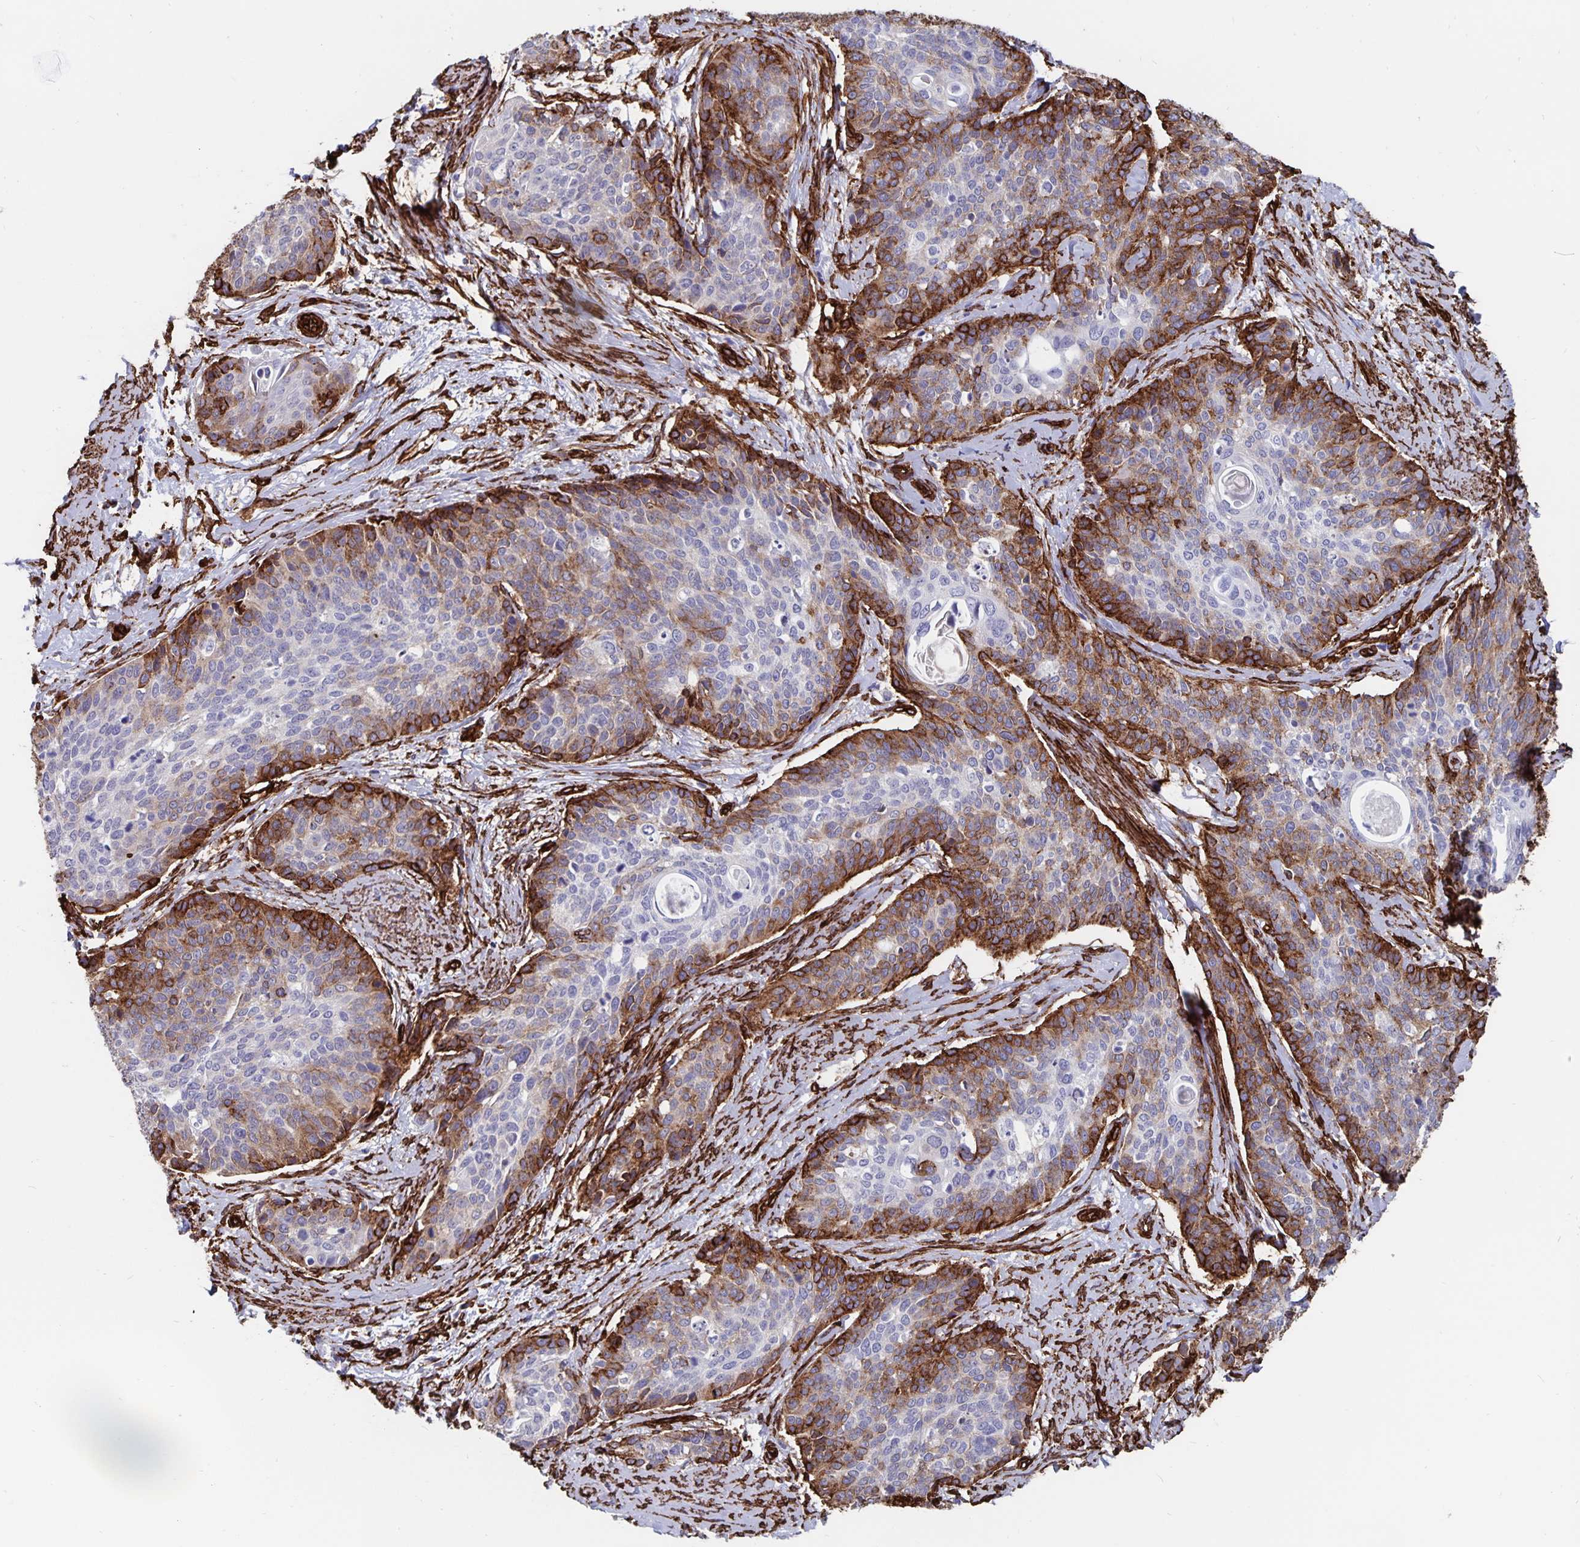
{"staining": {"intensity": "strong", "quantity": "25%-75%", "location": "cytoplasmic/membranous"}, "tissue": "cervical cancer", "cell_type": "Tumor cells", "image_type": "cancer", "snomed": [{"axis": "morphology", "description": "Squamous cell carcinoma, NOS"}, {"axis": "topography", "description": "Cervix"}], "caption": "Human cervical cancer (squamous cell carcinoma) stained for a protein (brown) reveals strong cytoplasmic/membranous positive positivity in approximately 25%-75% of tumor cells.", "gene": "DCHS2", "patient": {"sex": "female", "age": 69}}